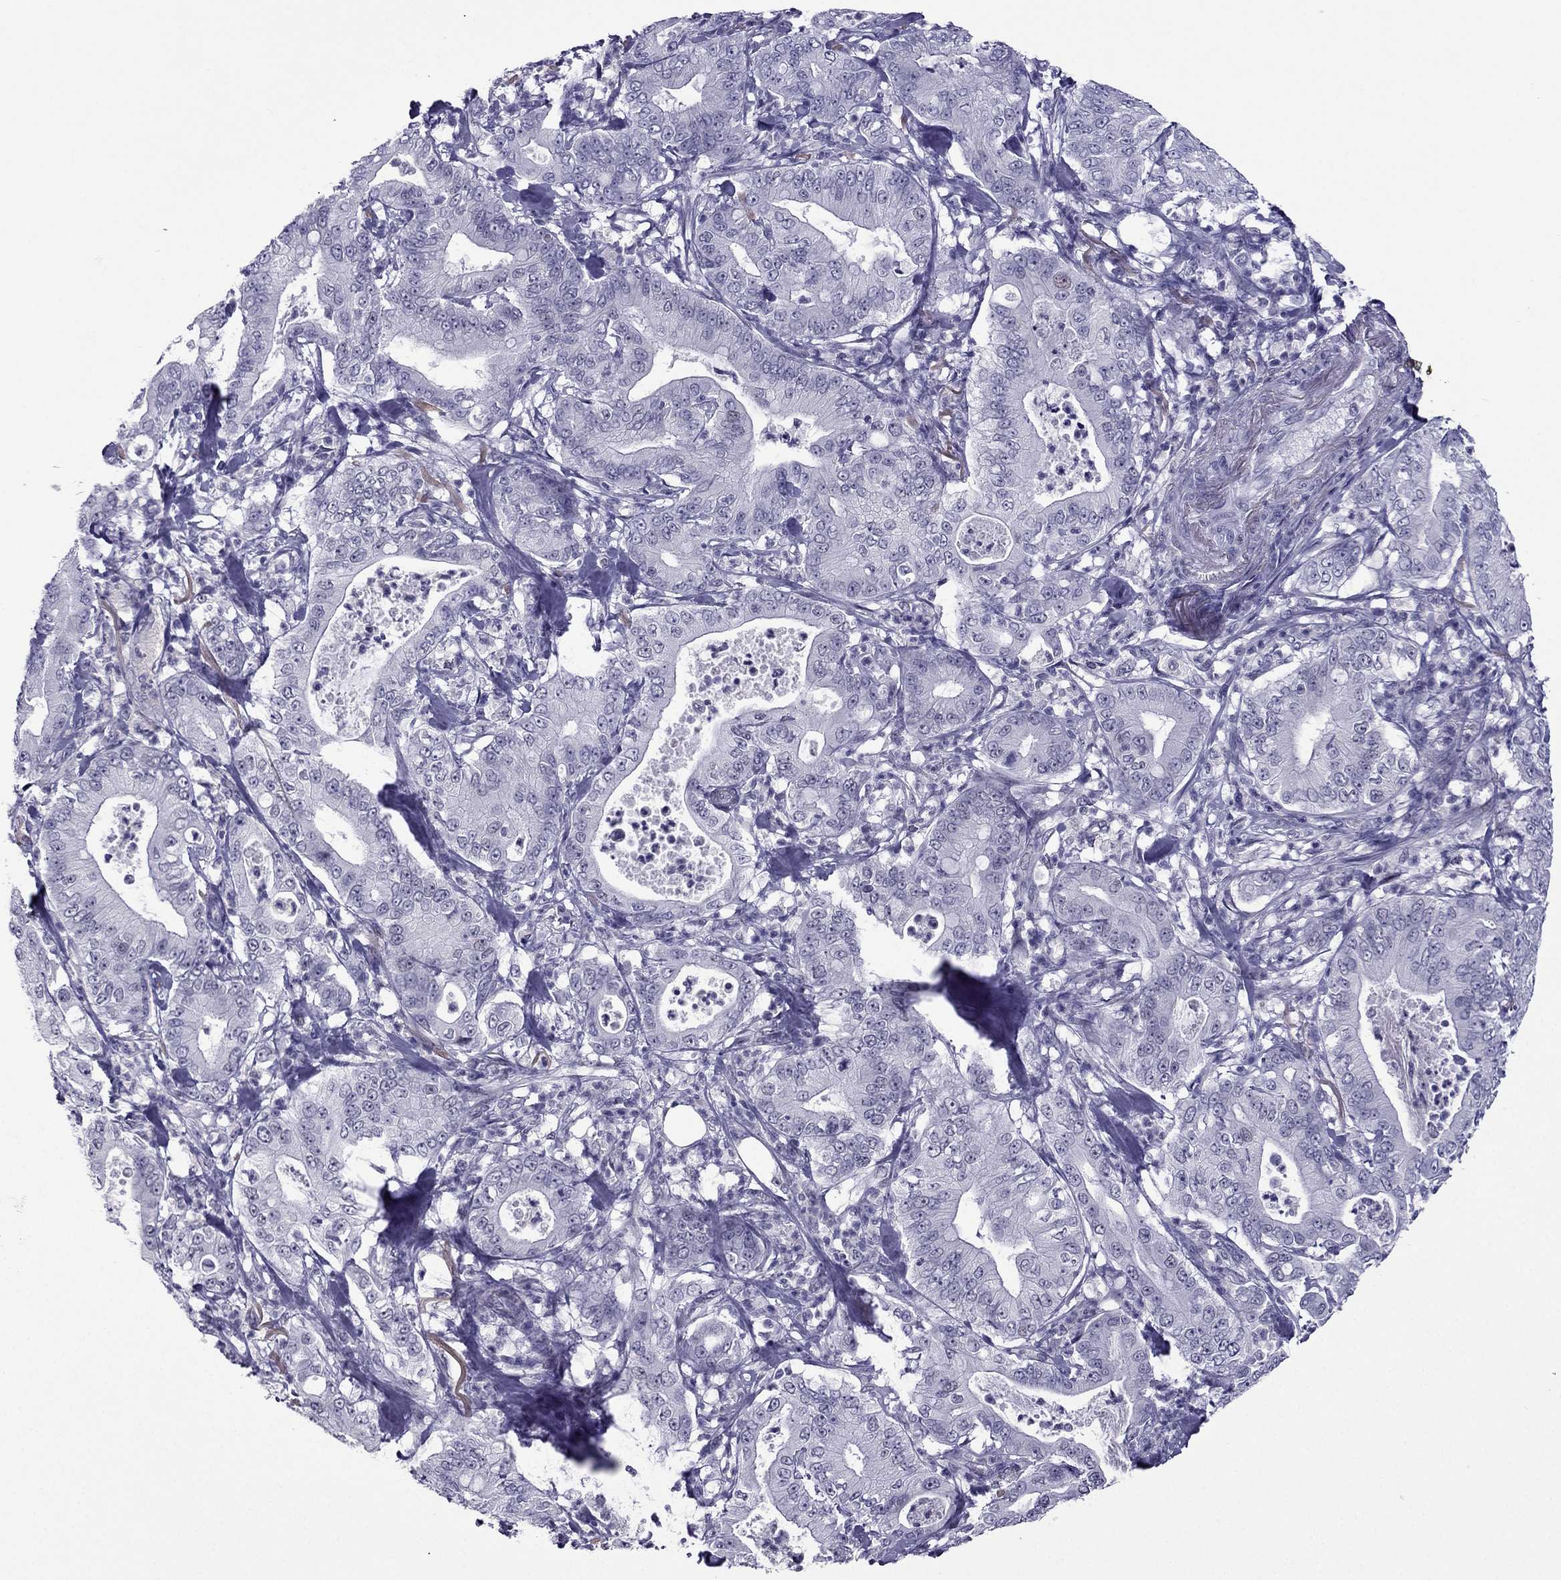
{"staining": {"intensity": "negative", "quantity": "none", "location": "none"}, "tissue": "pancreatic cancer", "cell_type": "Tumor cells", "image_type": "cancer", "snomed": [{"axis": "morphology", "description": "Adenocarcinoma, NOS"}, {"axis": "topography", "description": "Pancreas"}], "caption": "Human pancreatic adenocarcinoma stained for a protein using immunohistochemistry reveals no positivity in tumor cells.", "gene": "MYLK3", "patient": {"sex": "male", "age": 71}}